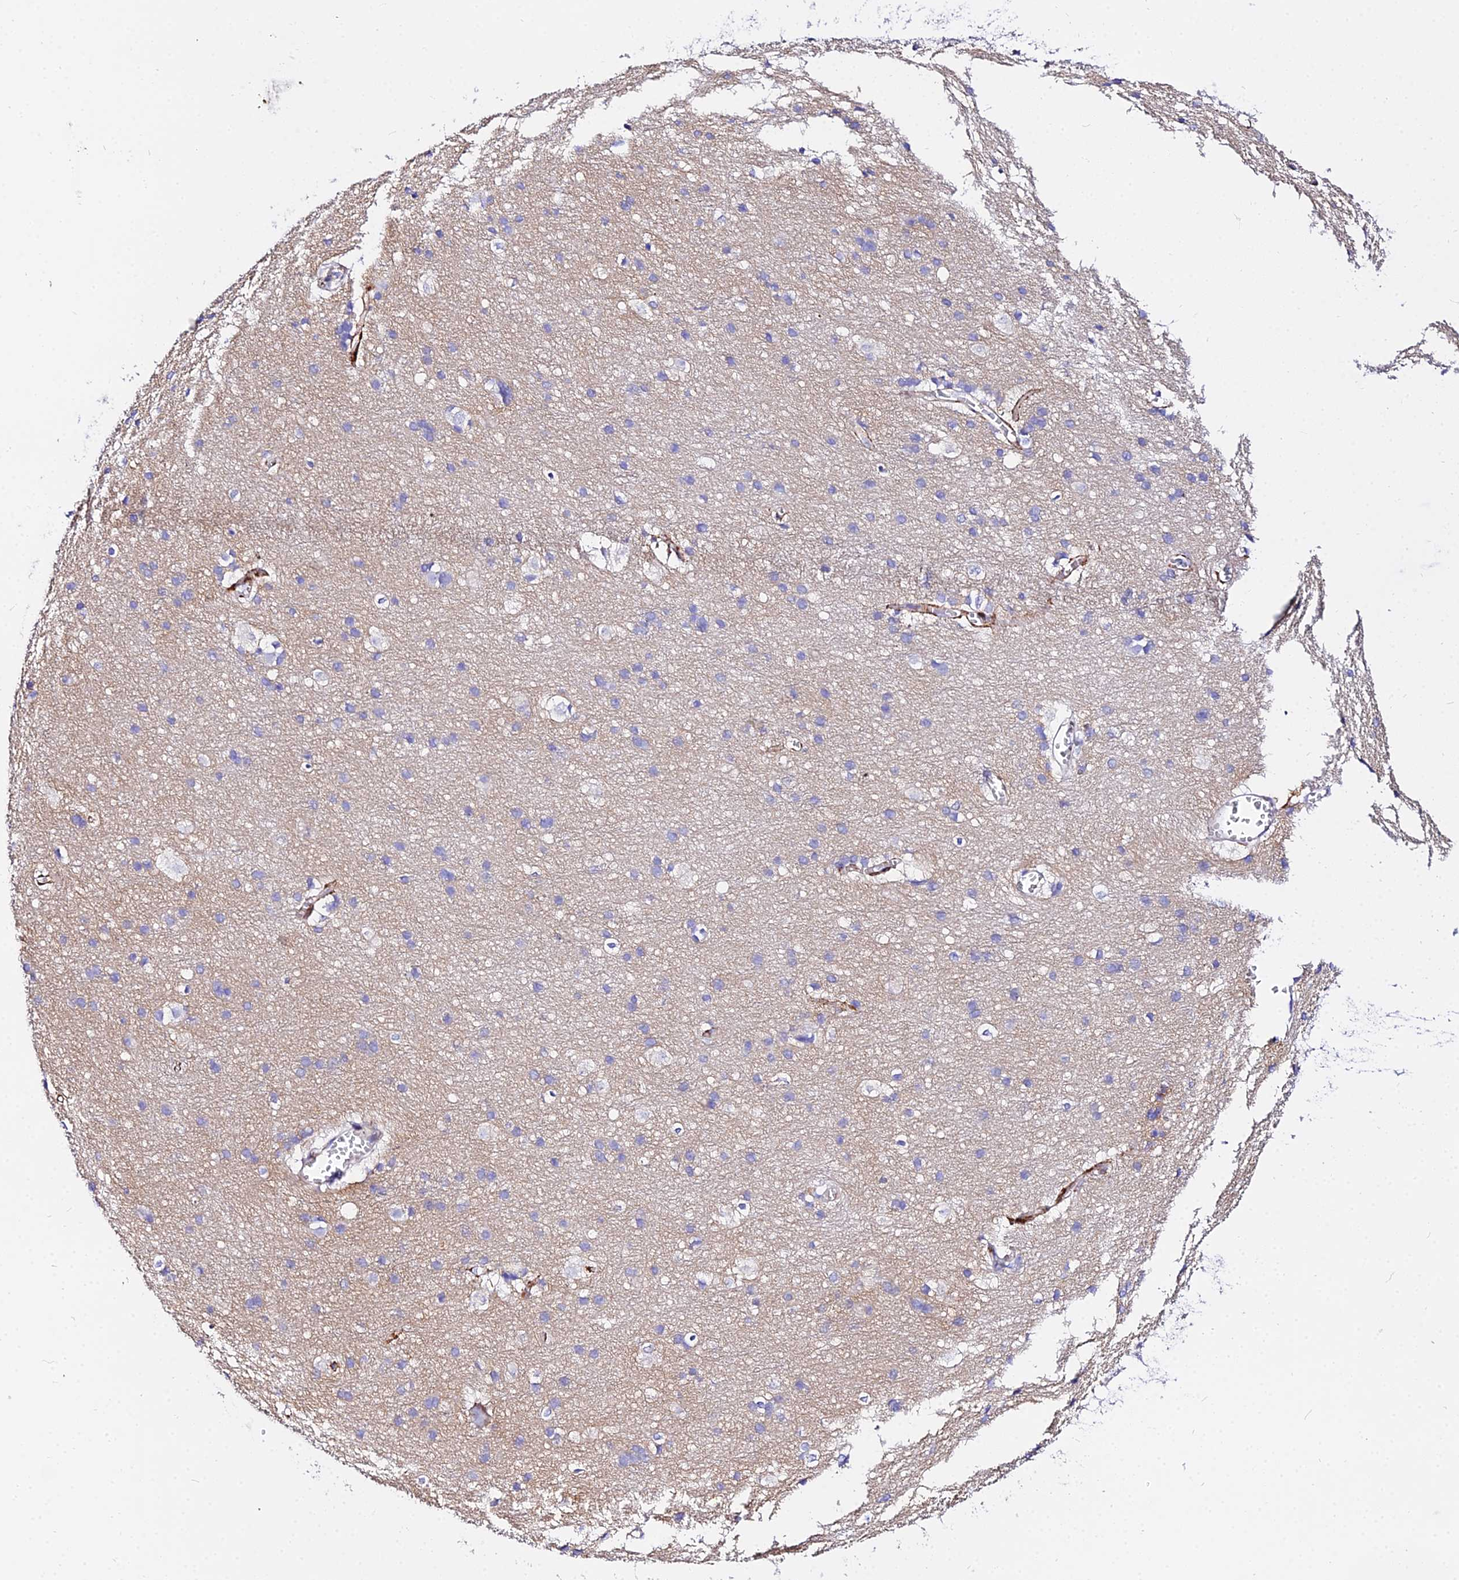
{"staining": {"intensity": "moderate", "quantity": "<25%", "location": "cytoplasmic/membranous"}, "tissue": "cerebral cortex", "cell_type": "Endothelial cells", "image_type": "normal", "snomed": [{"axis": "morphology", "description": "Normal tissue, NOS"}, {"axis": "topography", "description": "Cerebral cortex"}], "caption": "Immunohistochemical staining of benign human cerebral cortex demonstrates <25% levels of moderate cytoplasmic/membranous protein staining in about <25% of endothelial cells. (IHC, brightfield microscopy, high magnification).", "gene": "DAW1", "patient": {"sex": "male", "age": 54}}